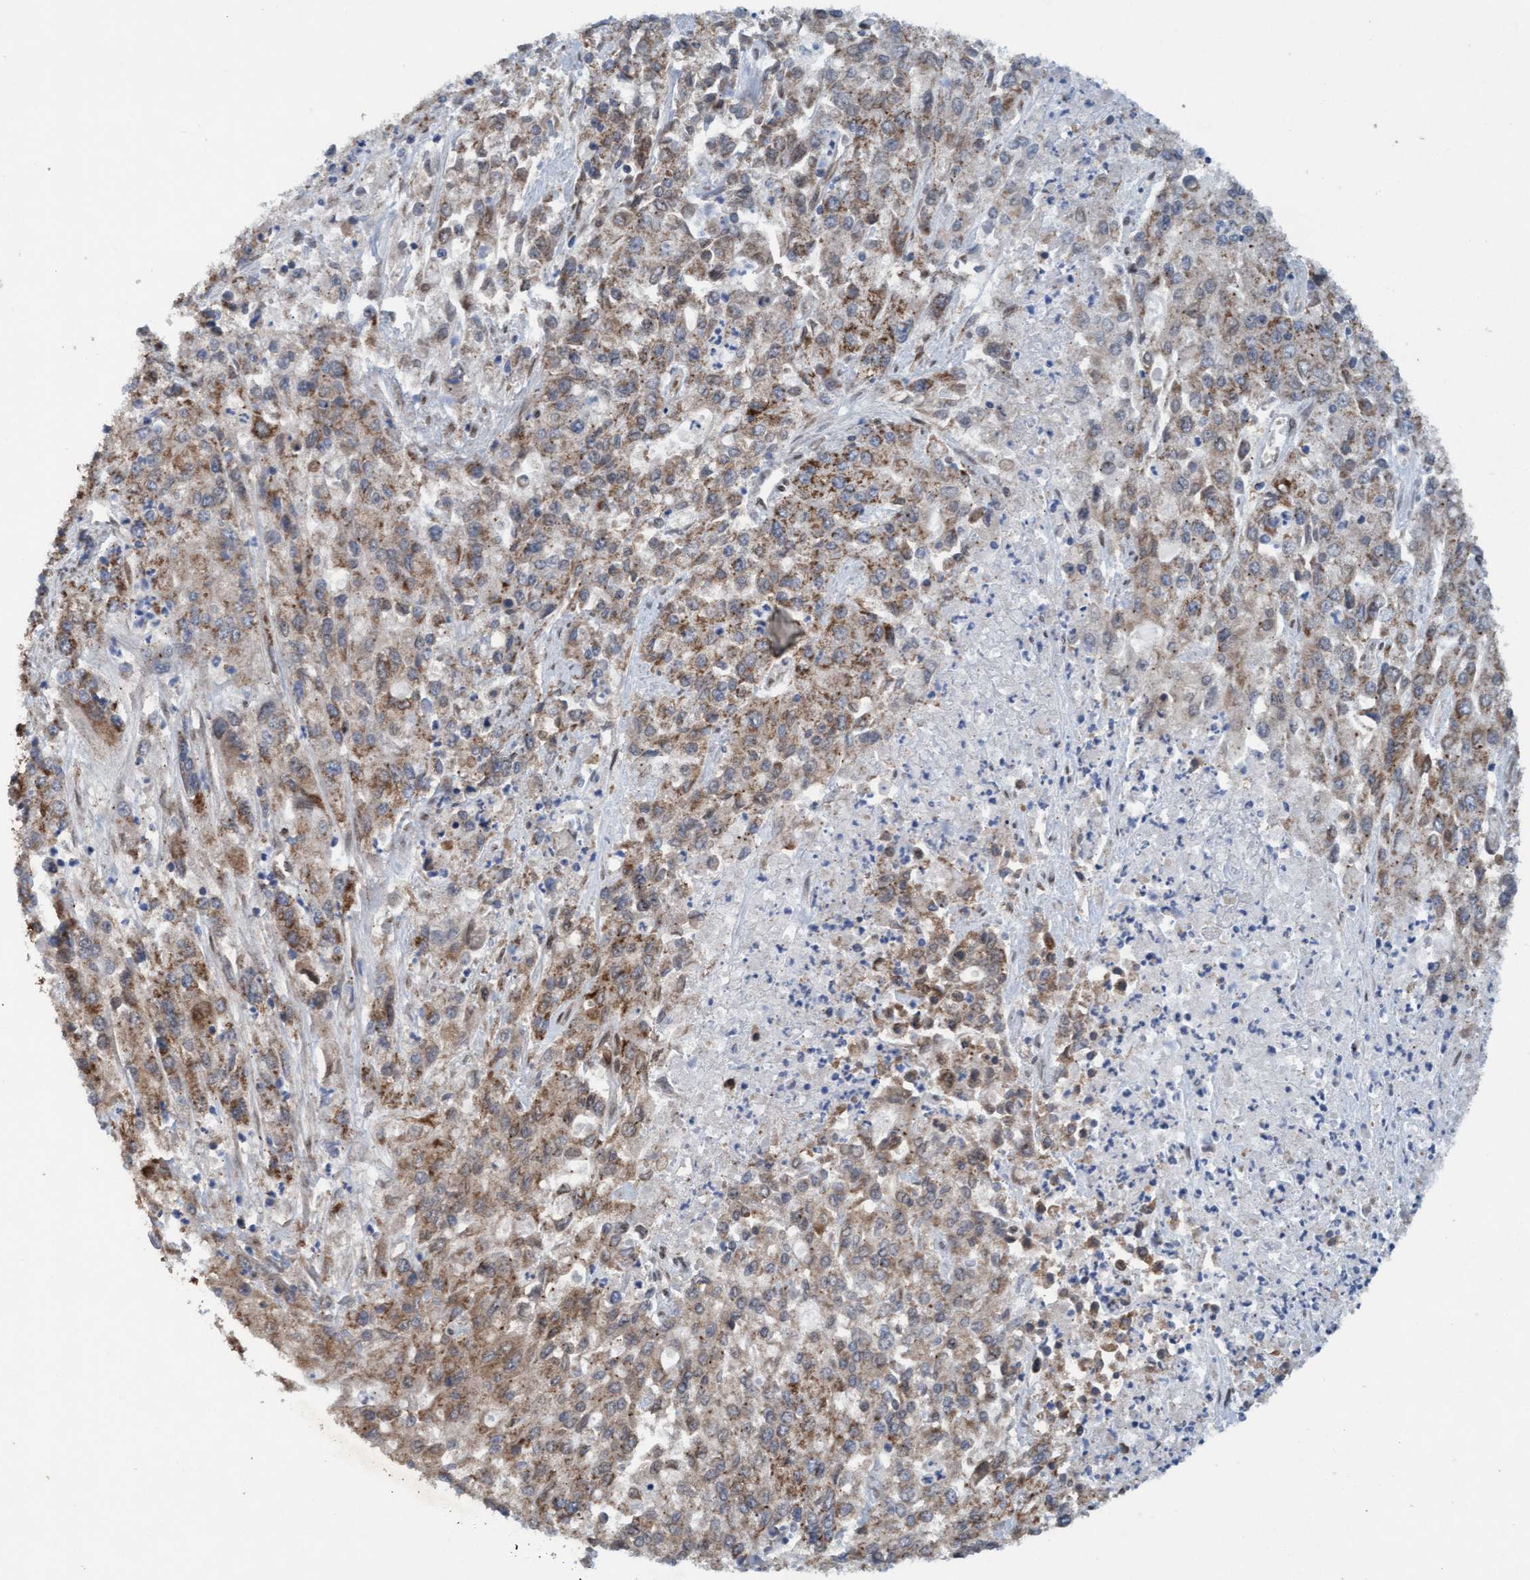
{"staining": {"intensity": "moderate", "quantity": ">75%", "location": "cytoplasmic/membranous"}, "tissue": "endometrial cancer", "cell_type": "Tumor cells", "image_type": "cancer", "snomed": [{"axis": "morphology", "description": "Adenocarcinoma, NOS"}, {"axis": "topography", "description": "Endometrium"}], "caption": "A micrograph showing moderate cytoplasmic/membranous expression in approximately >75% of tumor cells in adenocarcinoma (endometrial), as visualized by brown immunohistochemical staining.", "gene": "MRPS23", "patient": {"sex": "female", "age": 49}}